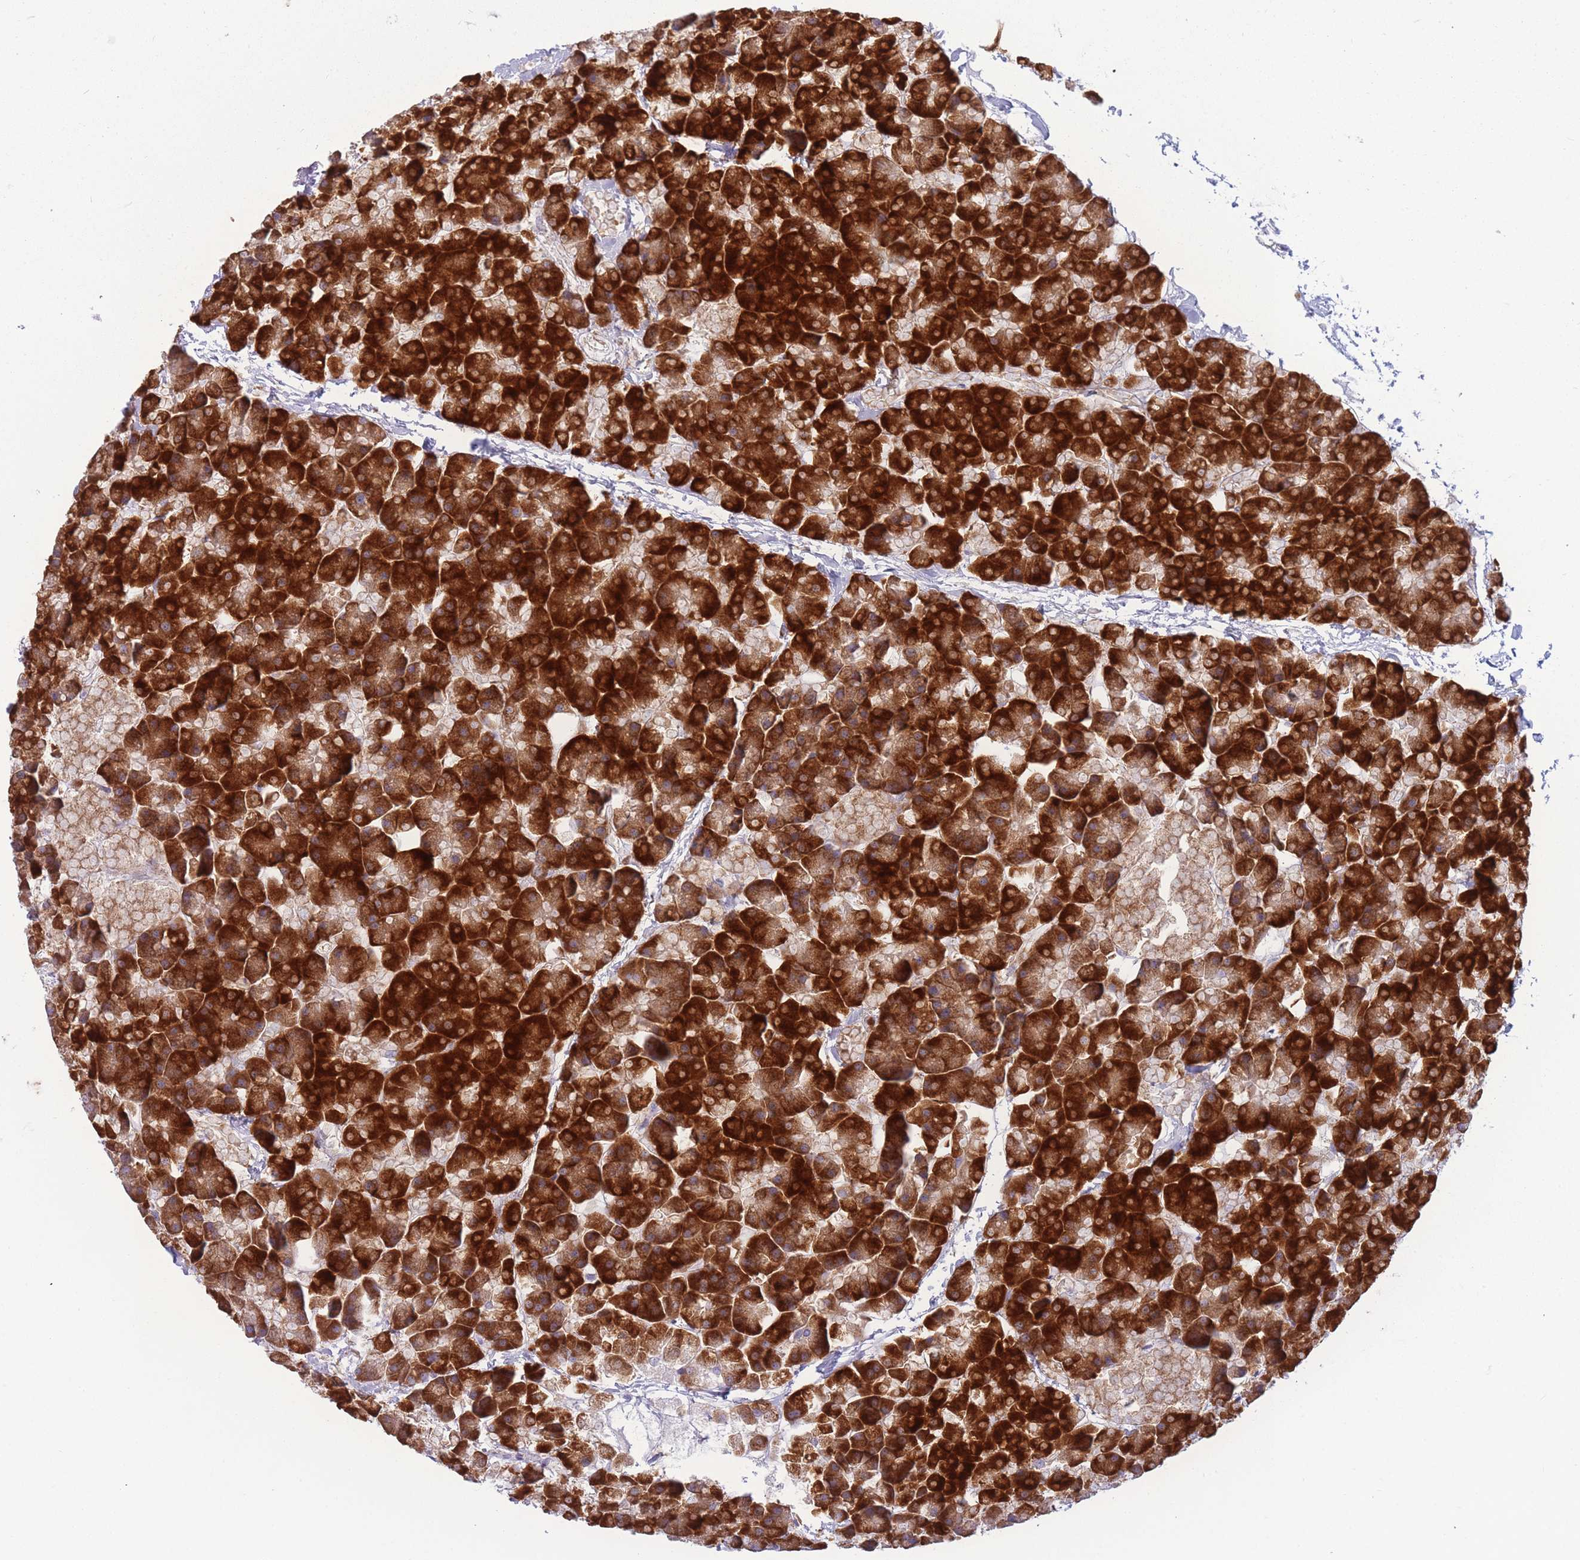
{"staining": {"intensity": "strong", "quantity": ">75%", "location": "cytoplasmic/membranous"}, "tissue": "pancreas", "cell_type": "Exocrine glandular cells", "image_type": "normal", "snomed": [{"axis": "morphology", "description": "Normal tissue, NOS"}, {"axis": "topography", "description": "Pancreas"}], "caption": "Pancreas stained with a brown dye reveals strong cytoplasmic/membranous positive positivity in approximately >75% of exocrine glandular cells.", "gene": "NDUFAF6", "patient": {"sex": "male", "age": 35}}